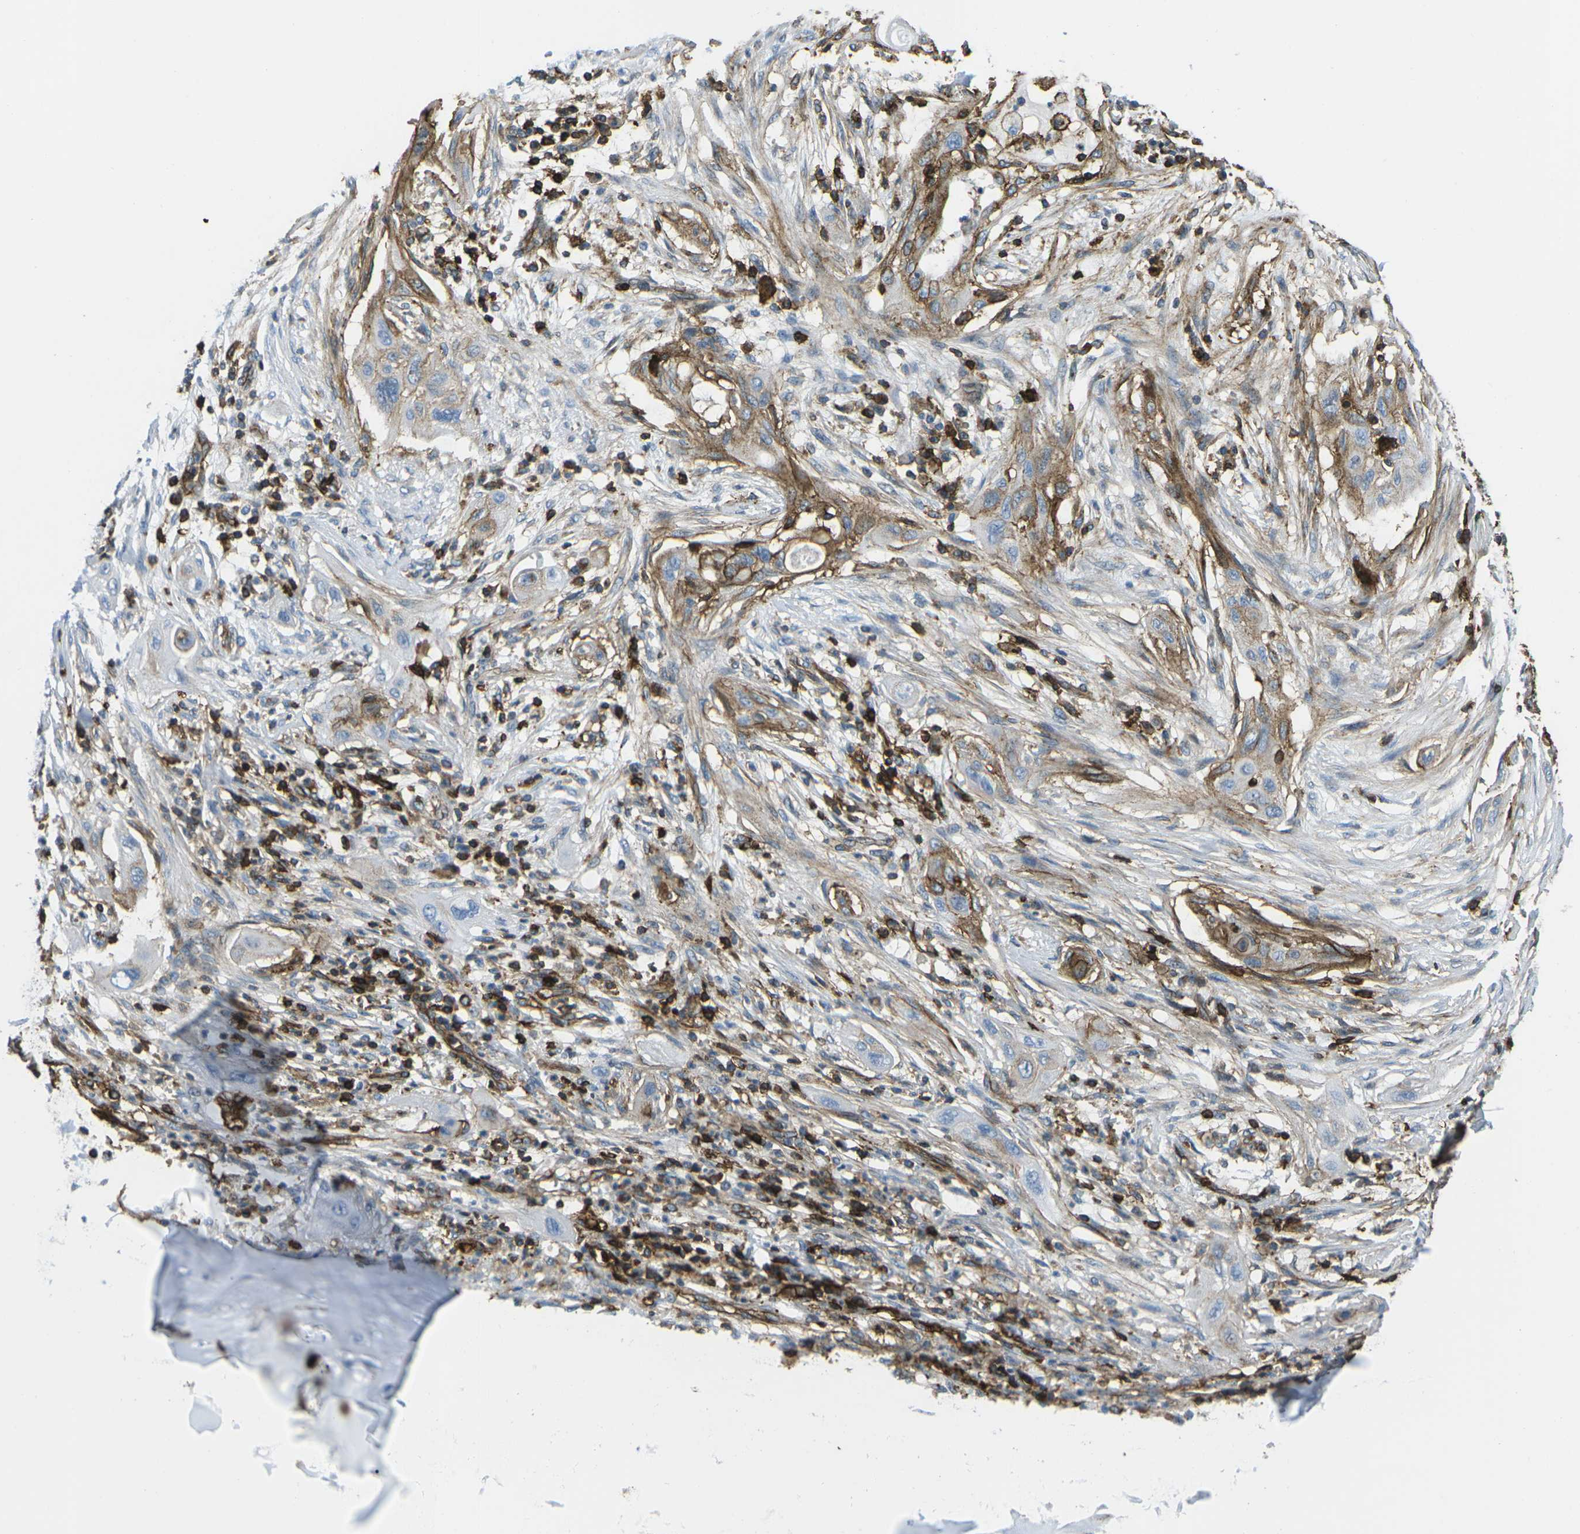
{"staining": {"intensity": "moderate", "quantity": "25%-75%", "location": "cytoplasmic/membranous"}, "tissue": "lung cancer", "cell_type": "Tumor cells", "image_type": "cancer", "snomed": [{"axis": "morphology", "description": "Squamous cell carcinoma, NOS"}, {"axis": "topography", "description": "Lung"}], "caption": "Human squamous cell carcinoma (lung) stained with a brown dye displays moderate cytoplasmic/membranous positive positivity in about 25%-75% of tumor cells.", "gene": "HLA-B", "patient": {"sex": "female", "age": 47}}